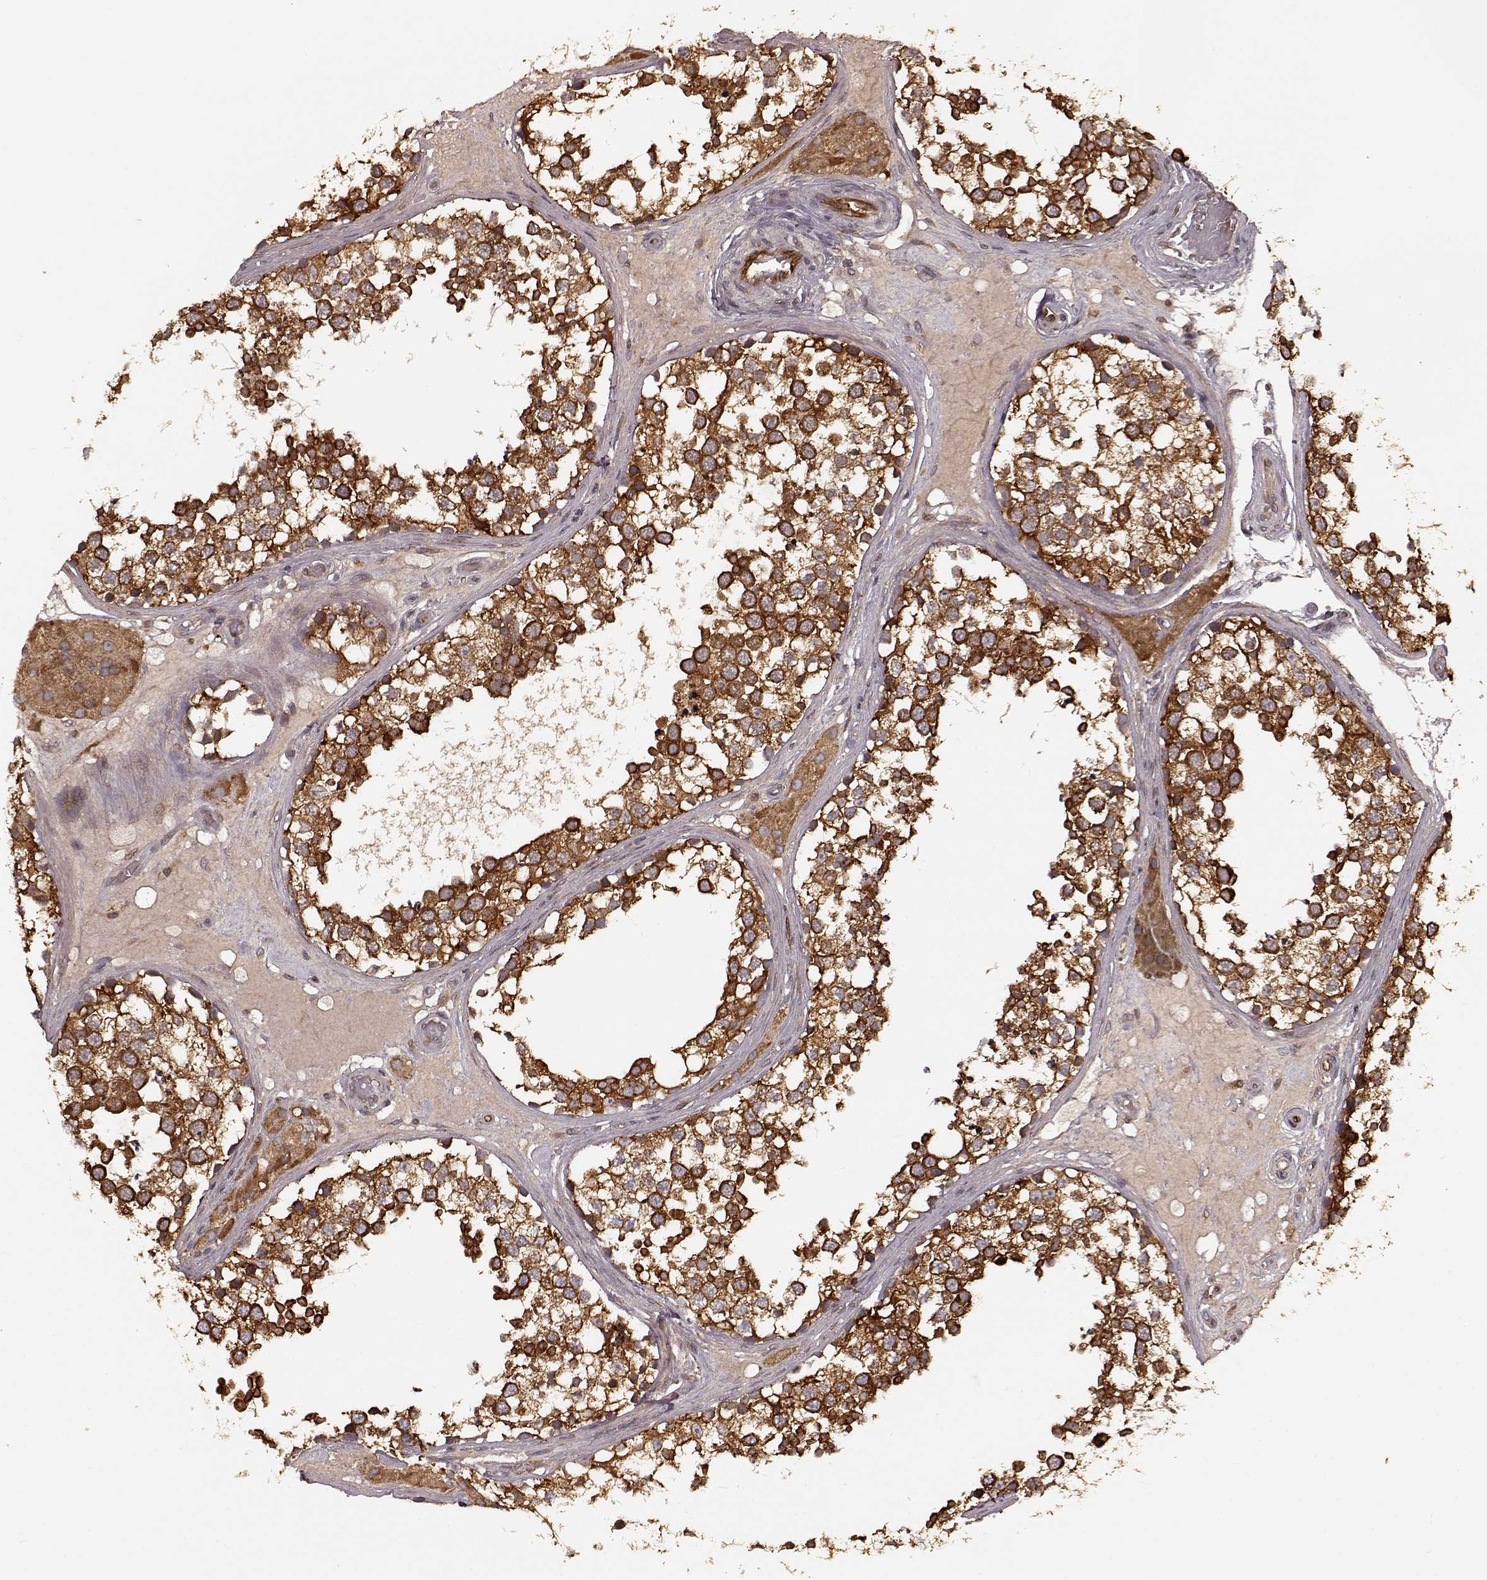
{"staining": {"intensity": "strong", "quantity": ">75%", "location": "cytoplasmic/membranous"}, "tissue": "testis", "cell_type": "Cells in seminiferous ducts", "image_type": "normal", "snomed": [{"axis": "morphology", "description": "Normal tissue, NOS"}, {"axis": "morphology", "description": "Seminoma, NOS"}, {"axis": "topography", "description": "Testis"}], "caption": "Immunohistochemistry (IHC) image of benign human testis stained for a protein (brown), which shows high levels of strong cytoplasmic/membranous staining in about >75% of cells in seminiferous ducts.", "gene": "AGPAT1", "patient": {"sex": "male", "age": 65}}